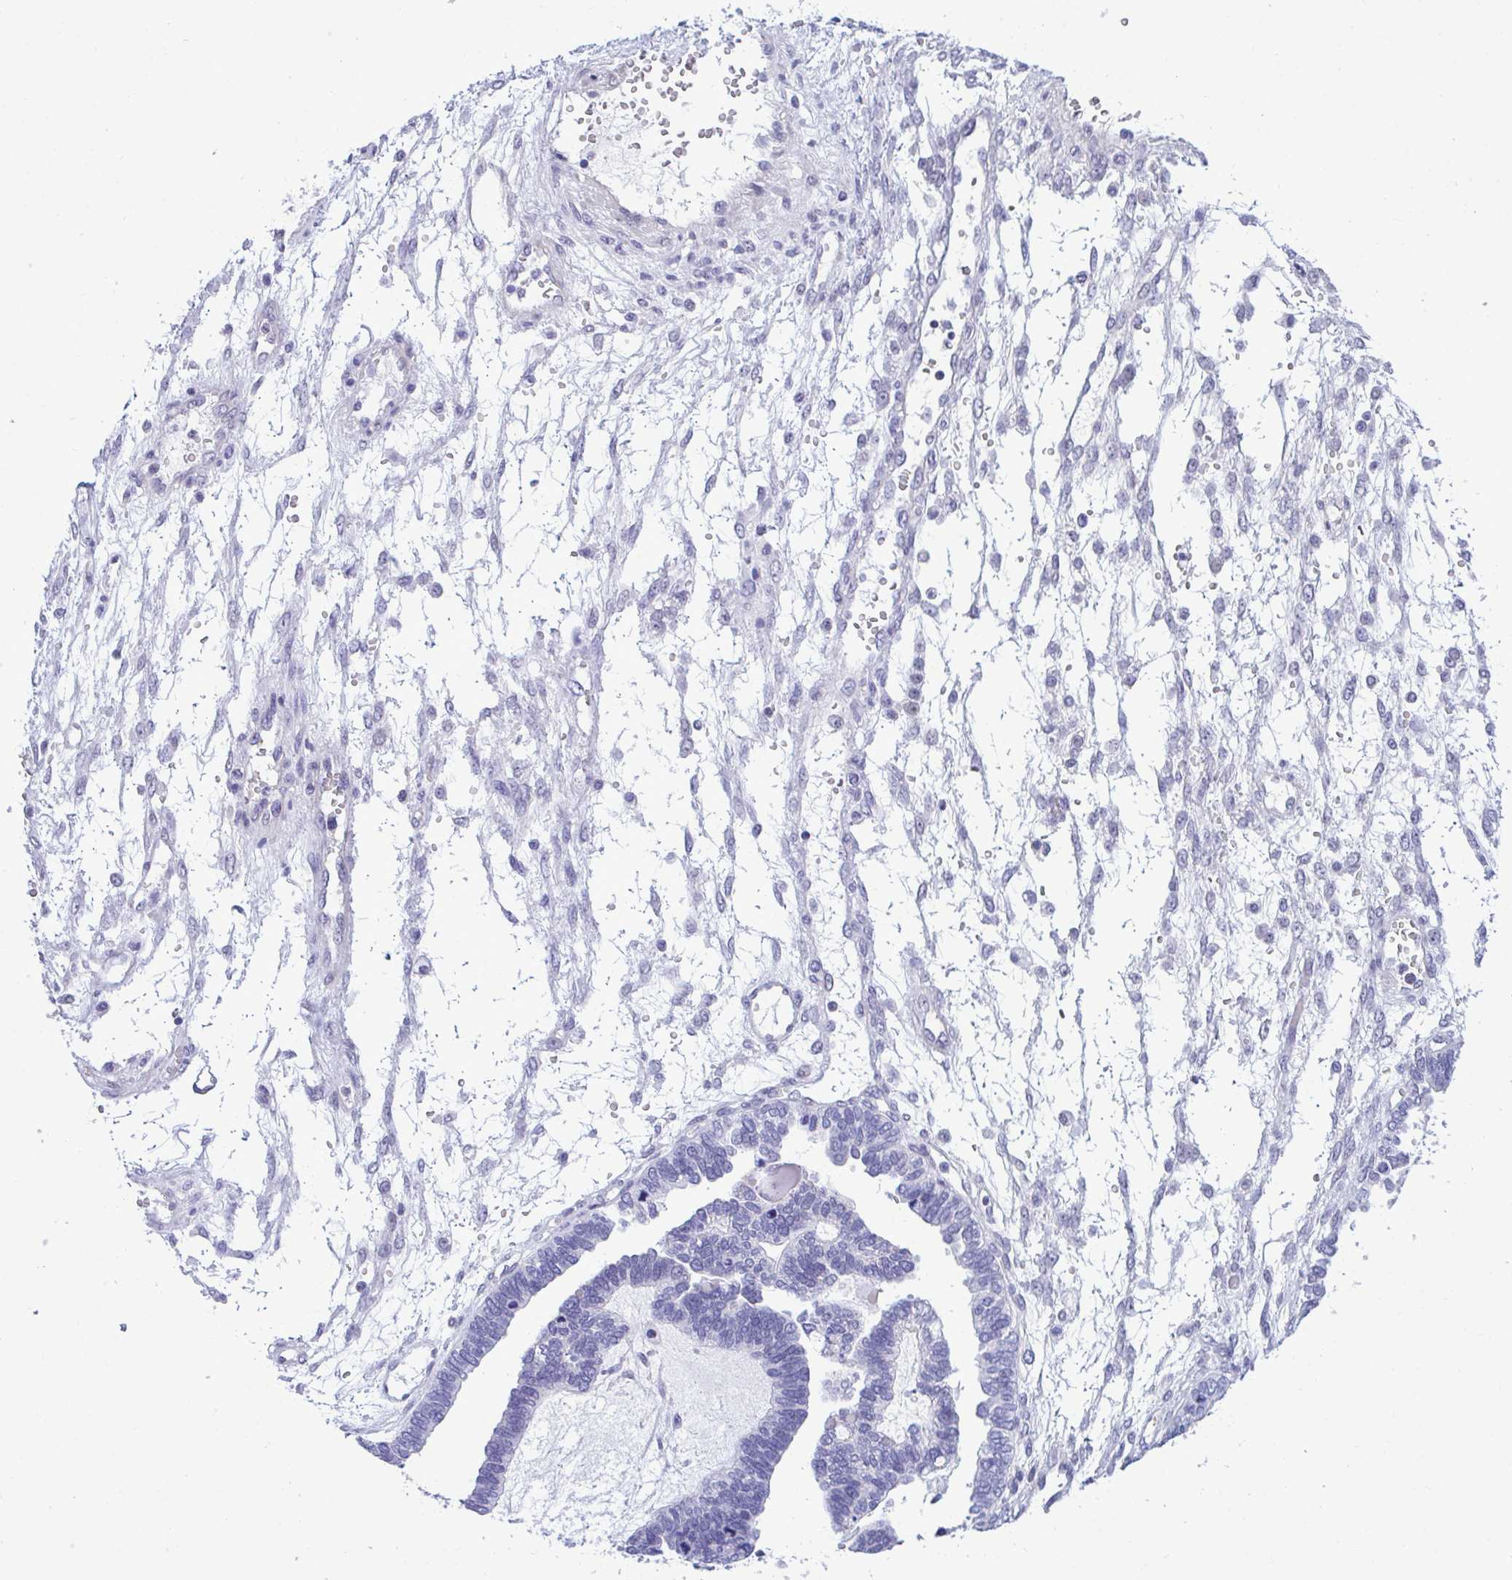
{"staining": {"intensity": "negative", "quantity": "none", "location": "none"}, "tissue": "ovarian cancer", "cell_type": "Tumor cells", "image_type": "cancer", "snomed": [{"axis": "morphology", "description": "Cystadenocarcinoma, serous, NOS"}, {"axis": "topography", "description": "Ovary"}], "caption": "Tumor cells show no significant staining in ovarian cancer.", "gene": "SLC25A51", "patient": {"sex": "female", "age": 51}}